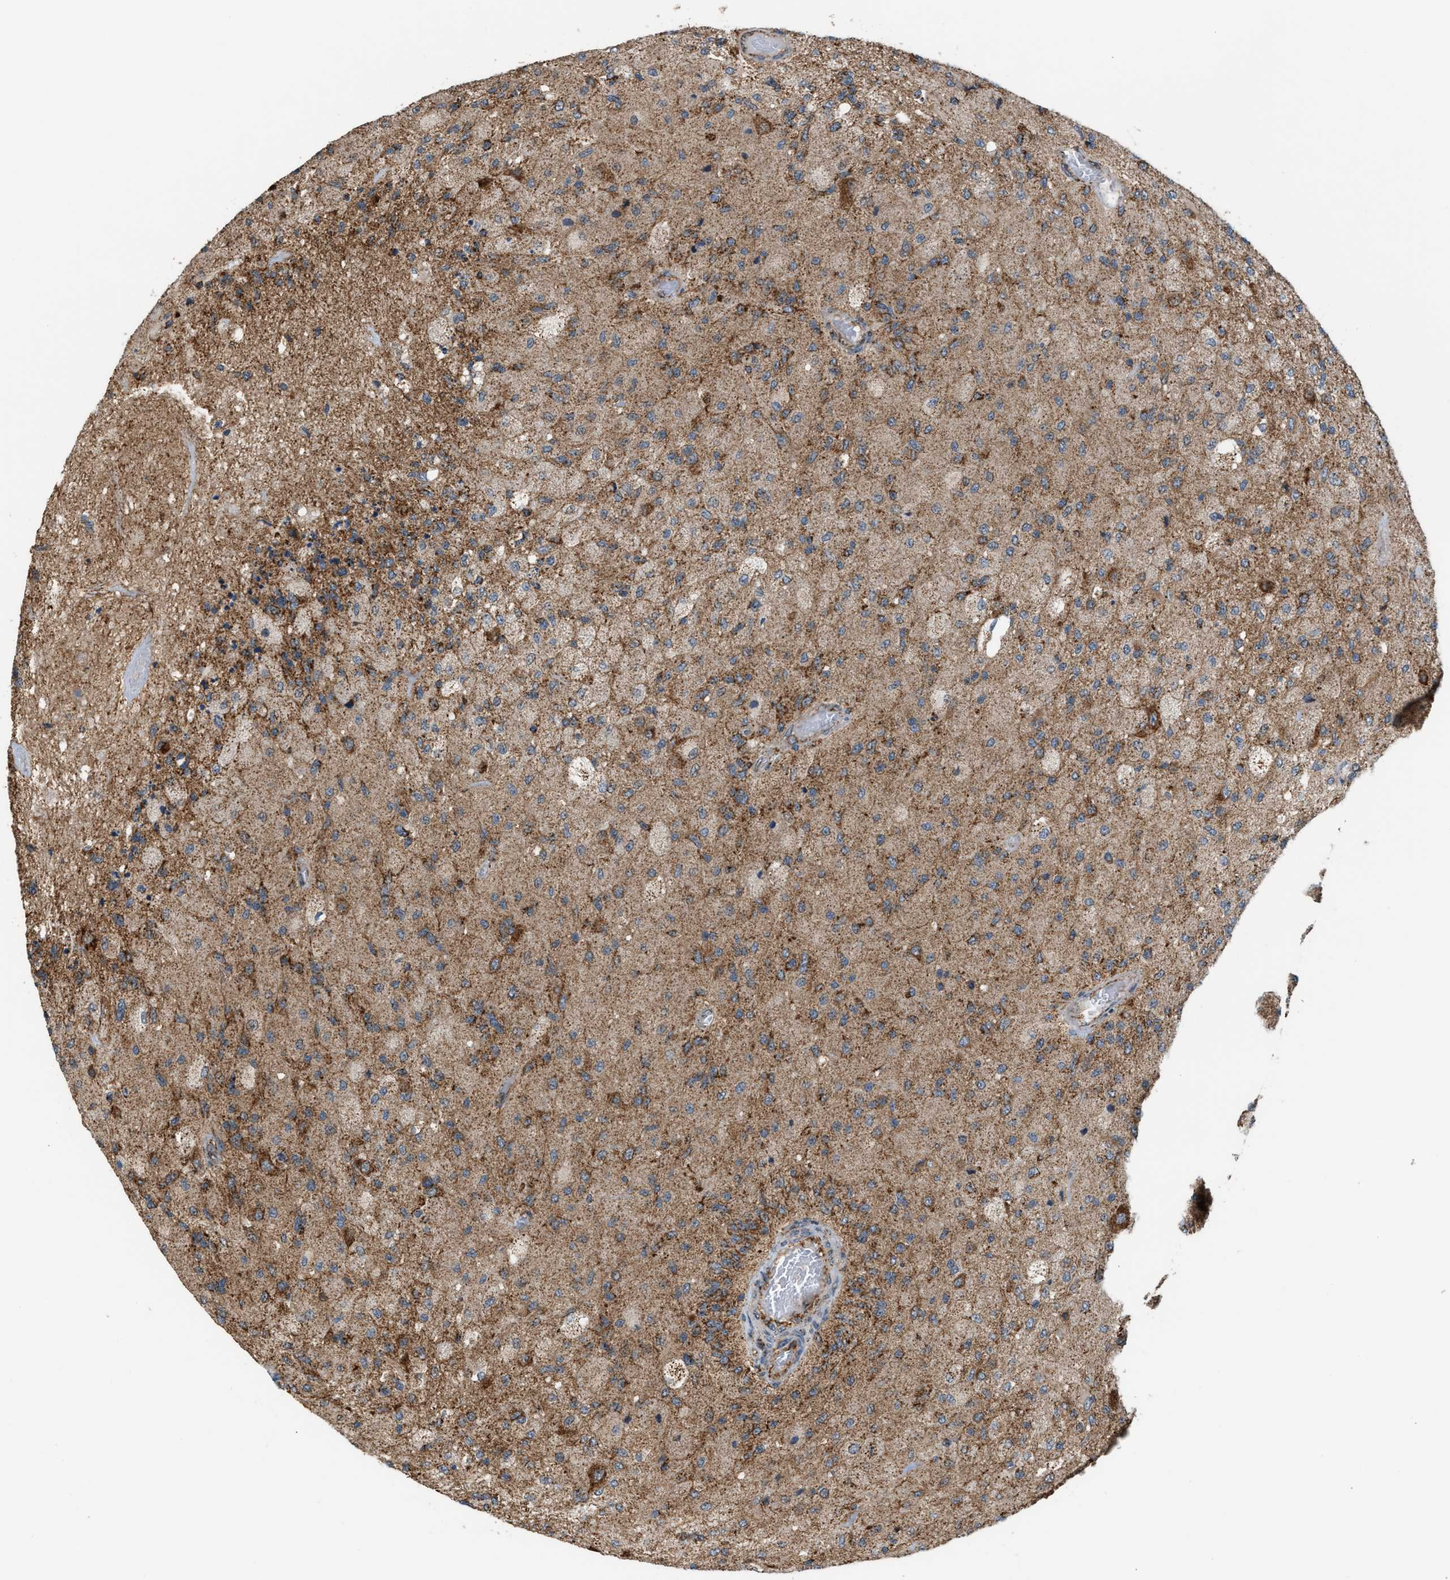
{"staining": {"intensity": "moderate", "quantity": ">75%", "location": "cytoplasmic/membranous"}, "tissue": "glioma", "cell_type": "Tumor cells", "image_type": "cancer", "snomed": [{"axis": "morphology", "description": "Normal tissue, NOS"}, {"axis": "morphology", "description": "Glioma, malignant, High grade"}, {"axis": "topography", "description": "Cerebral cortex"}], "caption": "Approximately >75% of tumor cells in human glioma display moderate cytoplasmic/membranous protein positivity as visualized by brown immunohistochemical staining.", "gene": "SGSM2", "patient": {"sex": "male", "age": 77}}